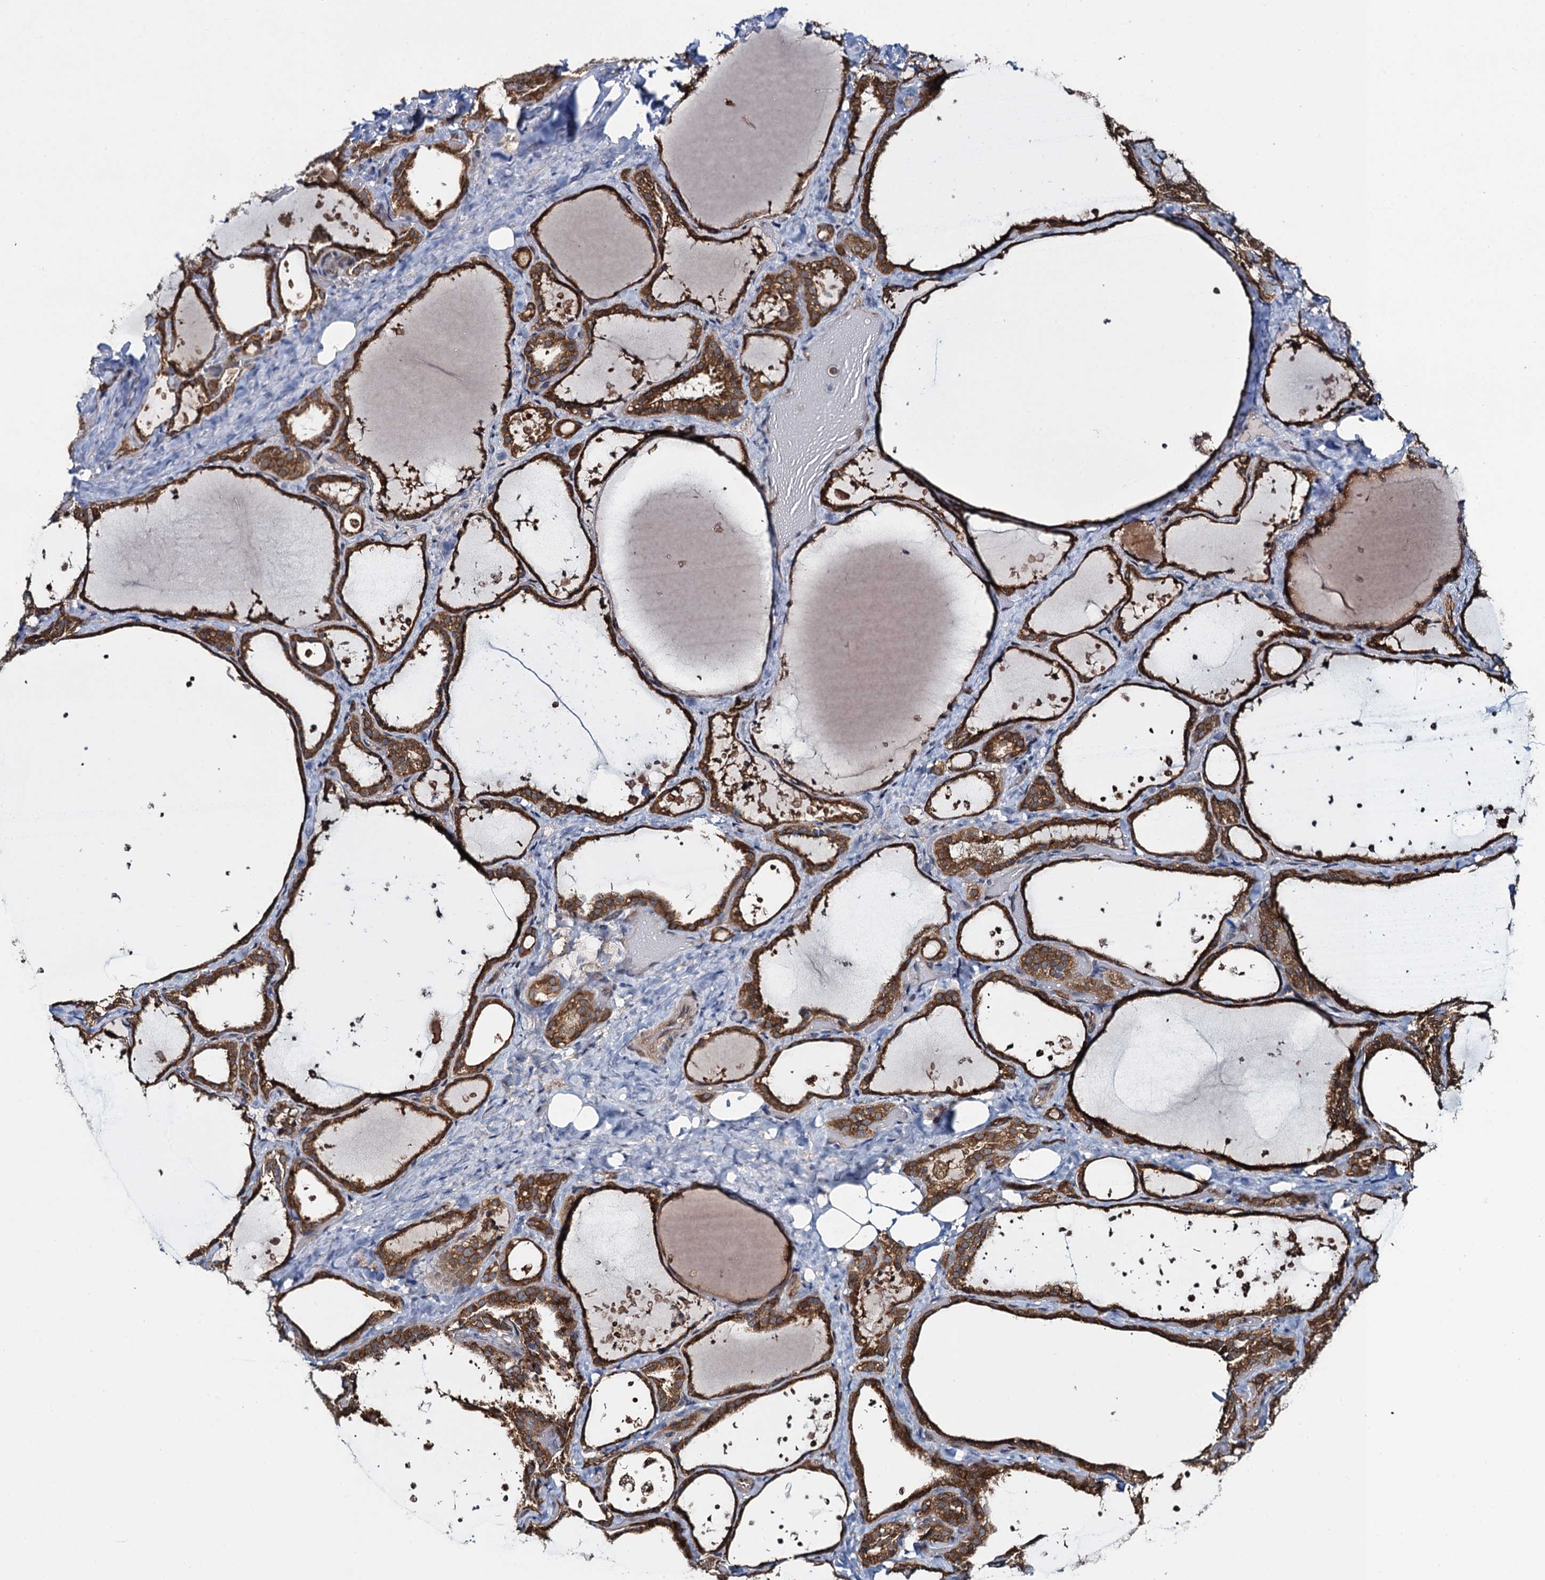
{"staining": {"intensity": "strong", "quantity": ">75%", "location": "cytoplasmic/membranous"}, "tissue": "thyroid gland", "cell_type": "Glandular cells", "image_type": "normal", "snomed": [{"axis": "morphology", "description": "Normal tissue, NOS"}, {"axis": "topography", "description": "Thyroid gland"}], "caption": "Benign thyroid gland exhibits strong cytoplasmic/membranous positivity in approximately >75% of glandular cells, visualized by immunohistochemistry. The staining was performed using DAB, with brown indicating positive protein expression. Nuclei are stained blue with hematoxylin.", "gene": "EVX2", "patient": {"sex": "female", "age": 44}}